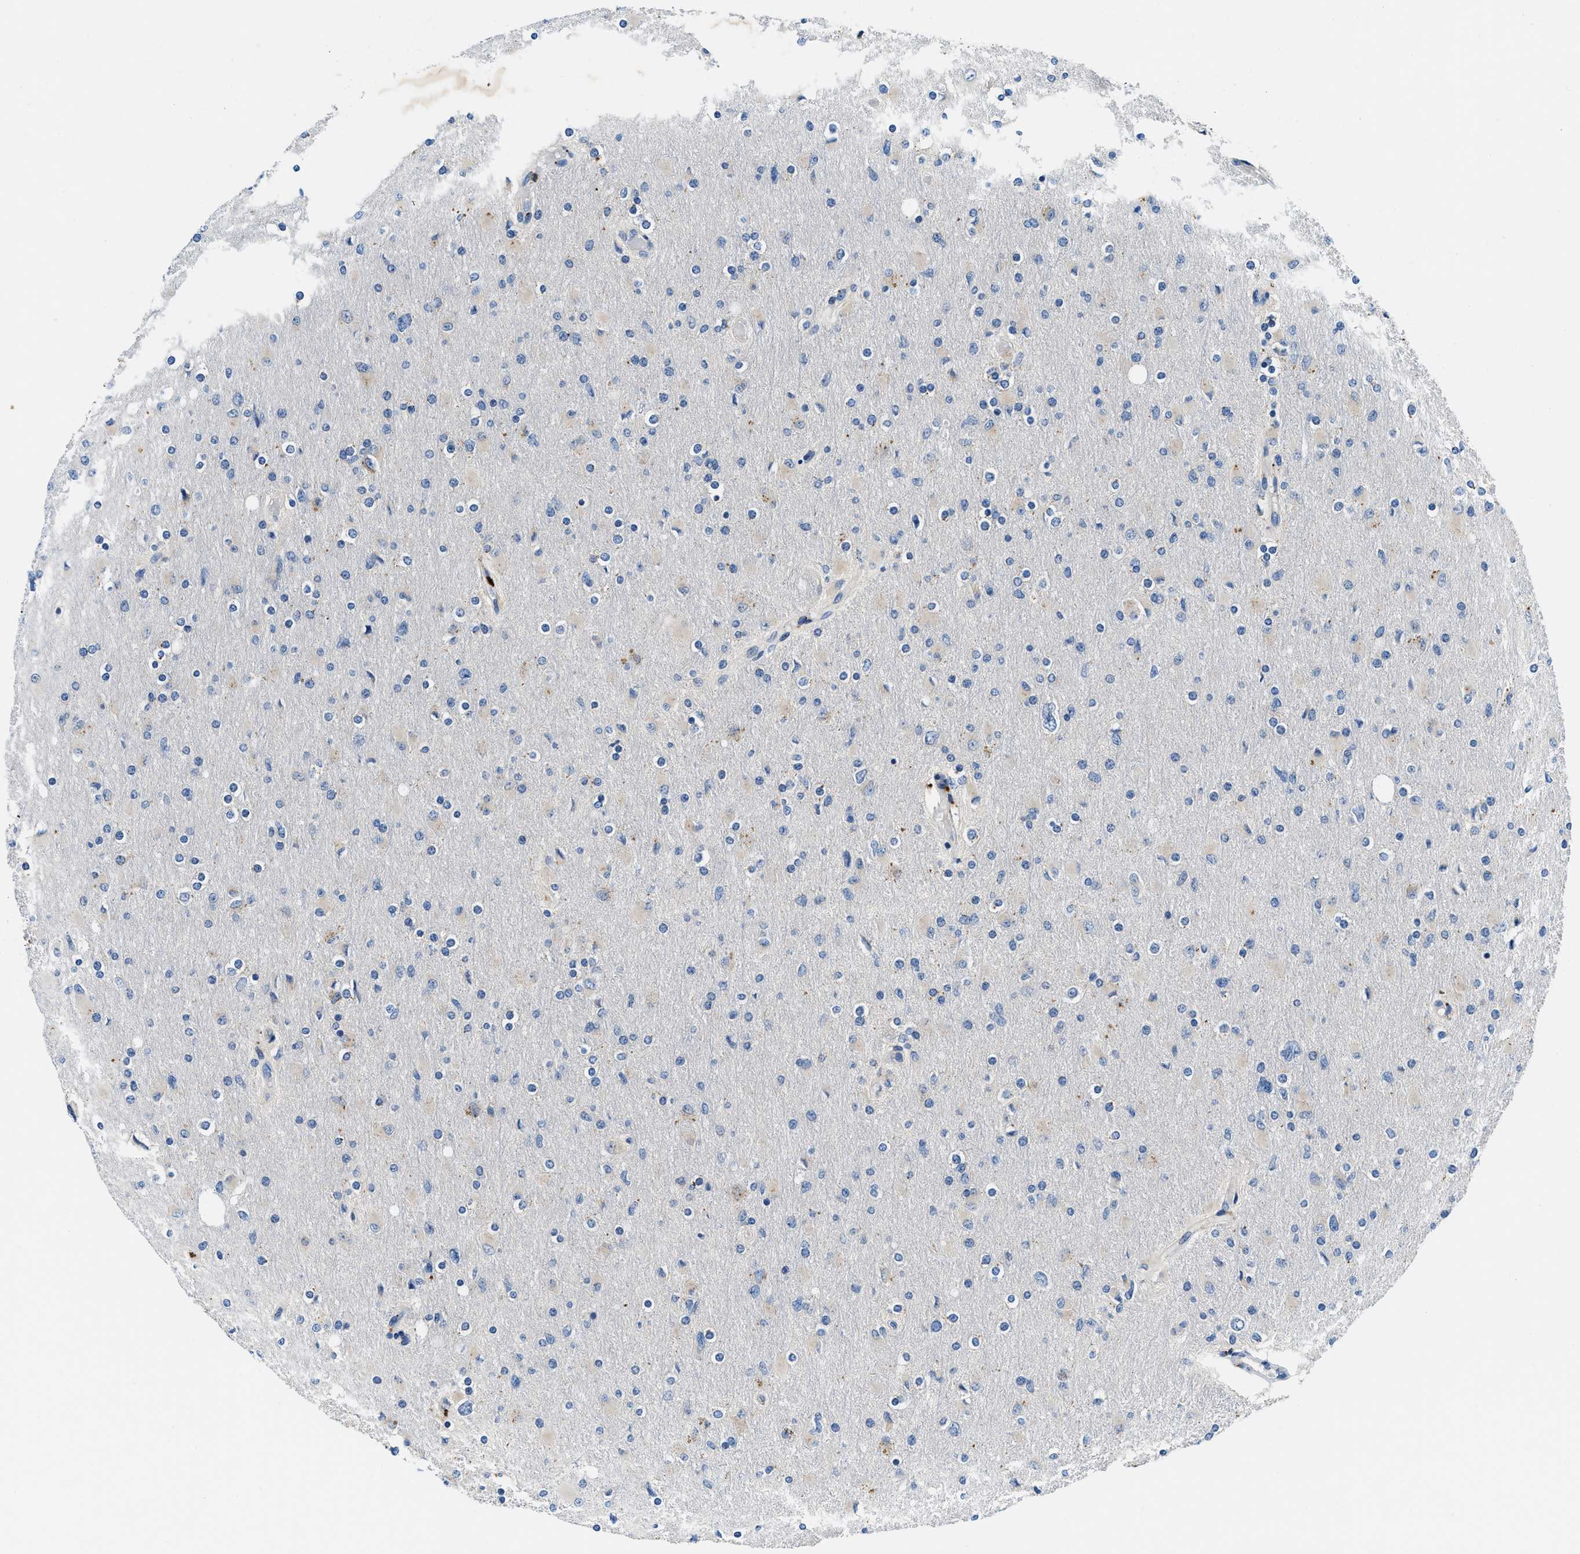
{"staining": {"intensity": "negative", "quantity": "none", "location": "none"}, "tissue": "glioma", "cell_type": "Tumor cells", "image_type": "cancer", "snomed": [{"axis": "morphology", "description": "Glioma, malignant, High grade"}, {"axis": "topography", "description": "Cerebral cortex"}], "caption": "Immunohistochemistry (IHC) photomicrograph of glioma stained for a protein (brown), which exhibits no positivity in tumor cells. (Immunohistochemistry (IHC), brightfield microscopy, high magnification).", "gene": "ADGRE3", "patient": {"sex": "female", "age": 36}}